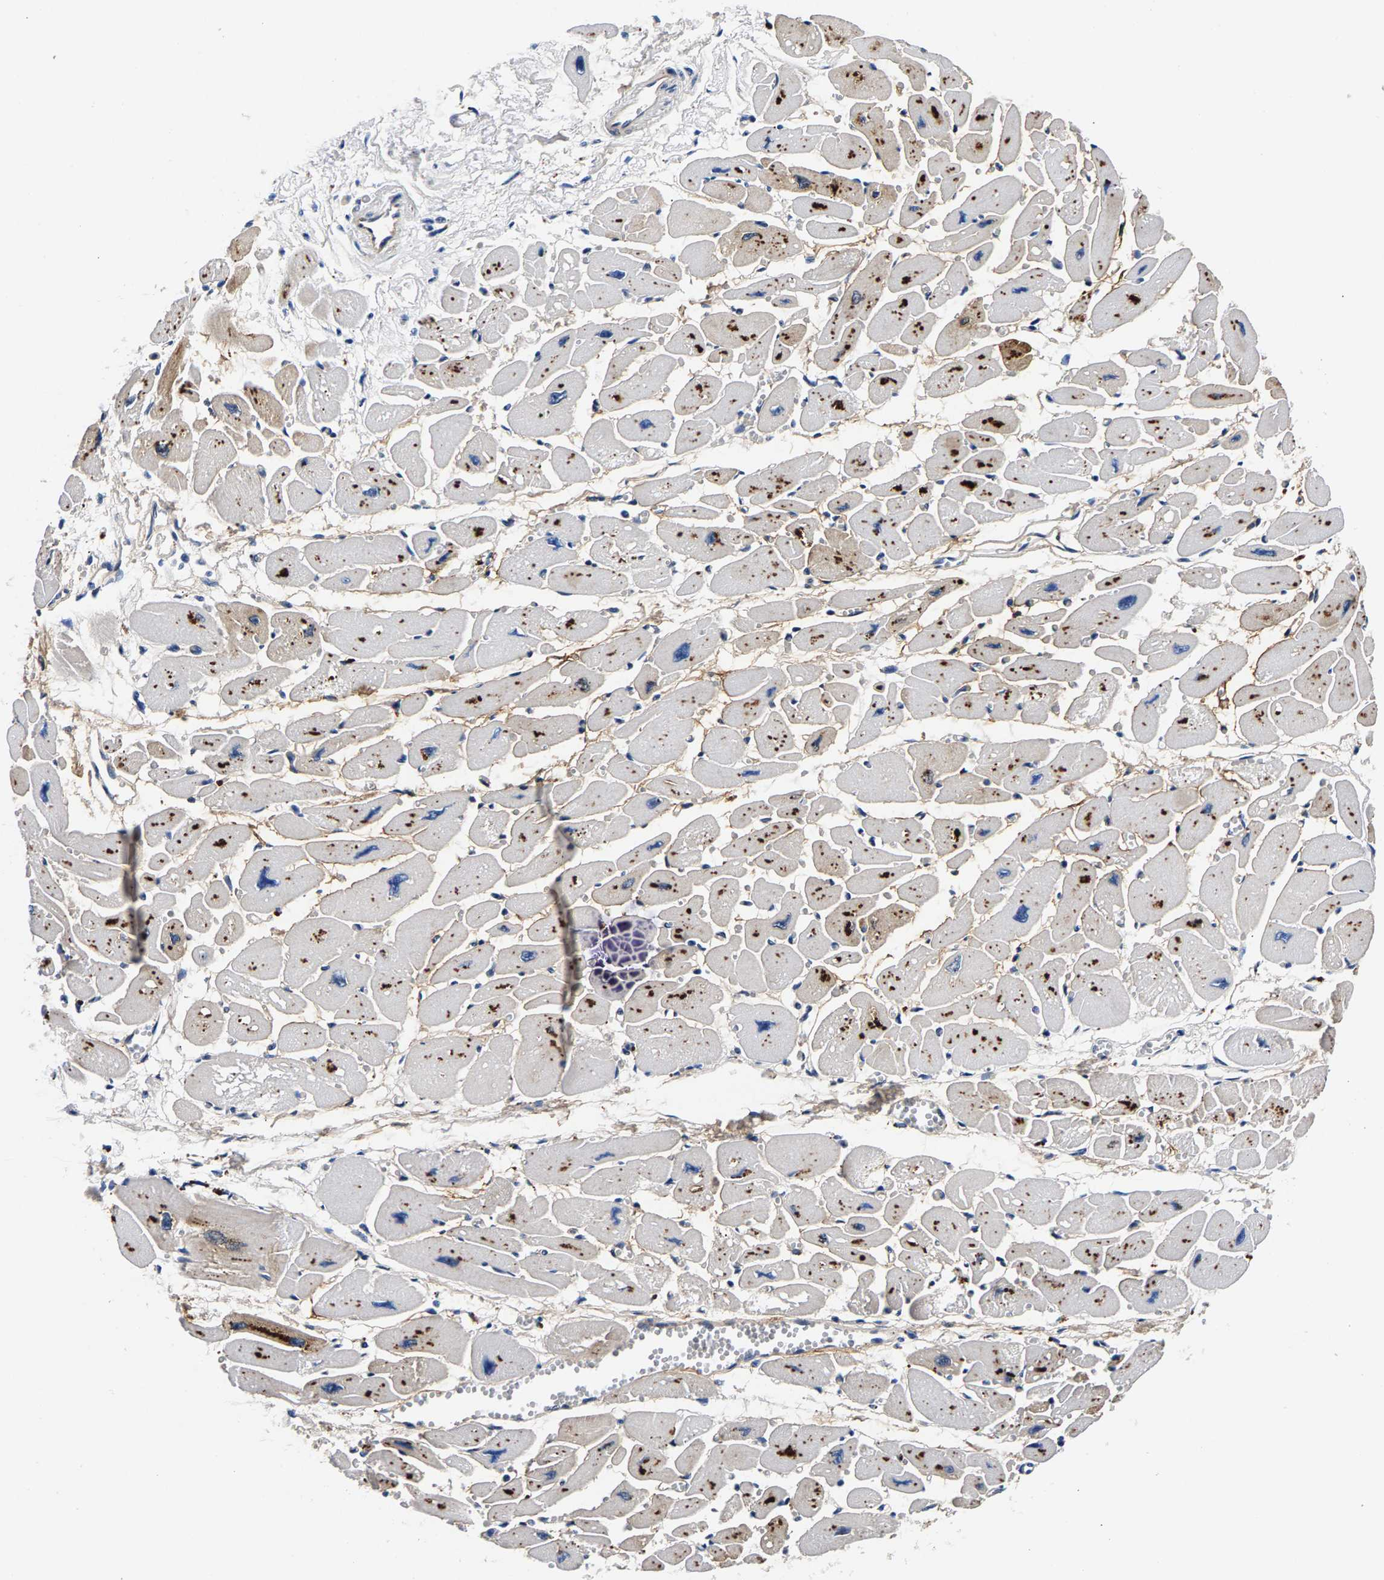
{"staining": {"intensity": "moderate", "quantity": "25%-75%", "location": "cytoplasmic/membranous"}, "tissue": "heart muscle", "cell_type": "Cardiomyocytes", "image_type": "normal", "snomed": [{"axis": "morphology", "description": "Normal tissue, NOS"}, {"axis": "topography", "description": "Heart"}], "caption": "Human heart muscle stained for a protein (brown) demonstrates moderate cytoplasmic/membranous positive positivity in about 25%-75% of cardiomyocytes.", "gene": "P2RY4", "patient": {"sex": "female", "age": 54}}